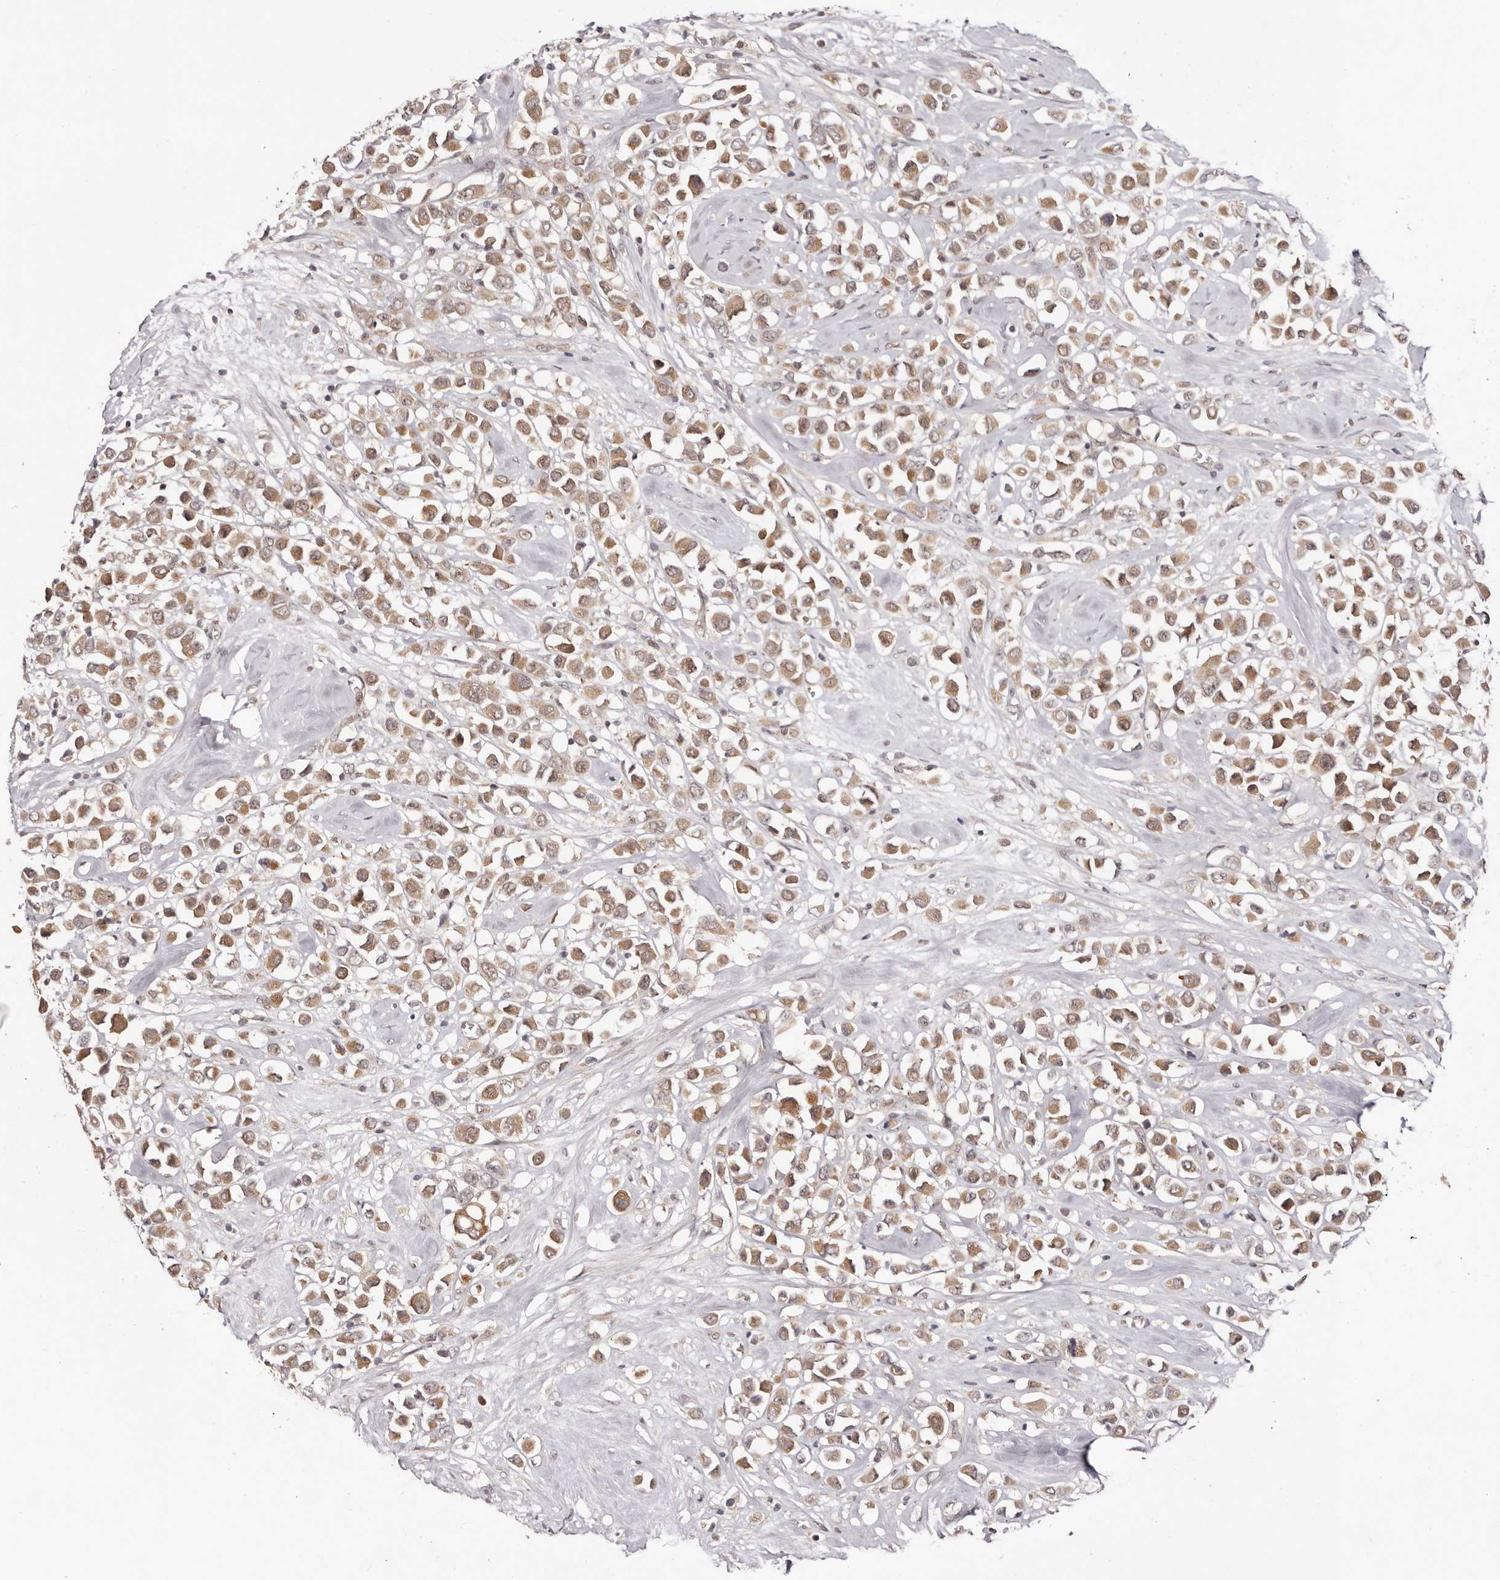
{"staining": {"intensity": "moderate", "quantity": ">75%", "location": "cytoplasmic/membranous"}, "tissue": "breast cancer", "cell_type": "Tumor cells", "image_type": "cancer", "snomed": [{"axis": "morphology", "description": "Duct carcinoma"}, {"axis": "topography", "description": "Breast"}], "caption": "Approximately >75% of tumor cells in breast cancer exhibit moderate cytoplasmic/membranous protein positivity as visualized by brown immunohistochemical staining.", "gene": "EGR3", "patient": {"sex": "female", "age": 61}}